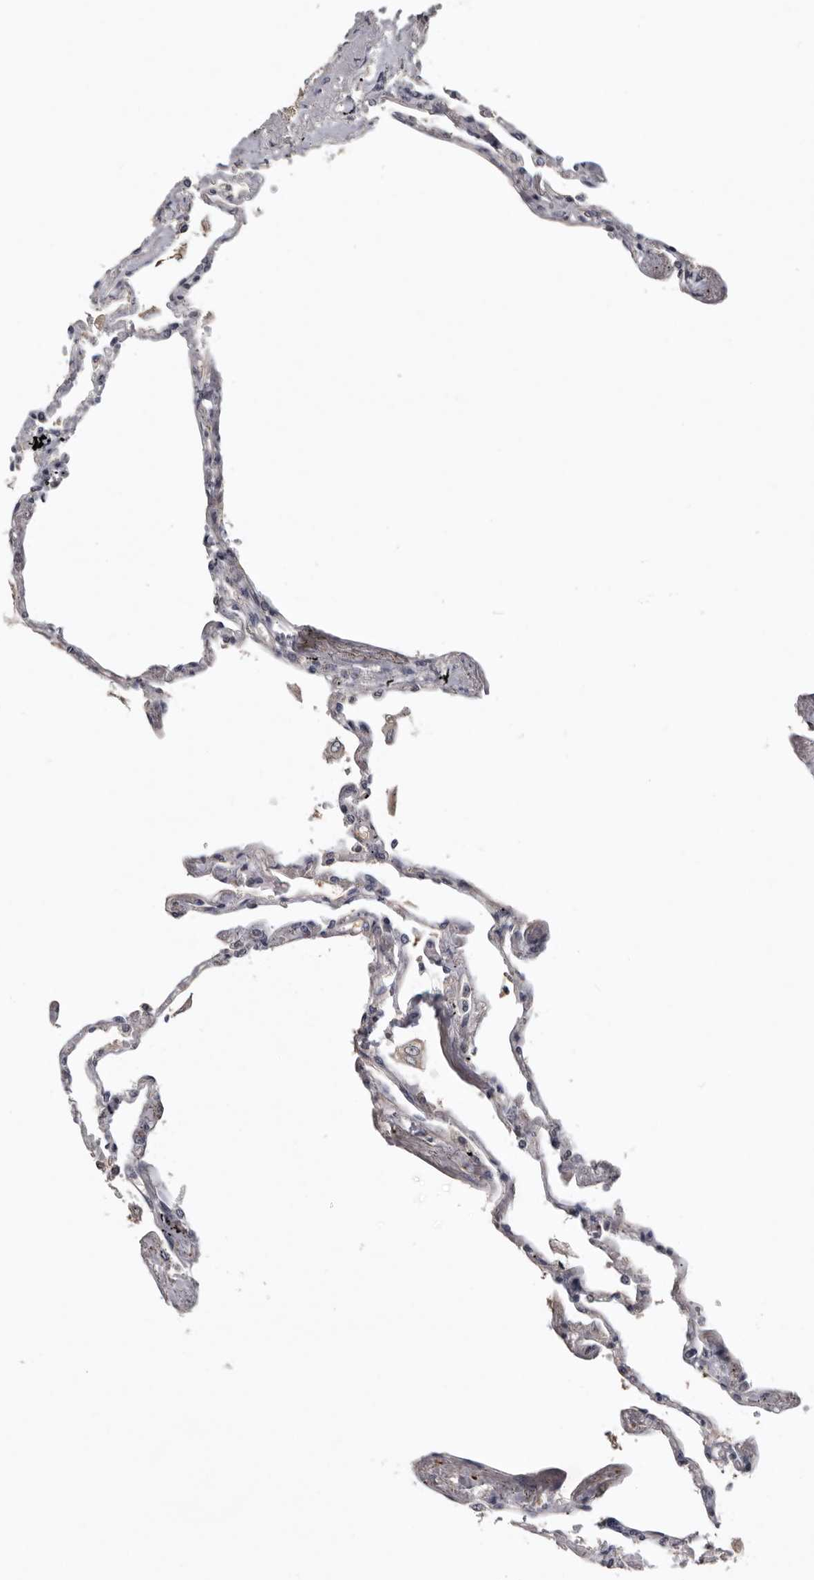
{"staining": {"intensity": "weak", "quantity": "<25%", "location": "cytoplasmic/membranous"}, "tissue": "lung", "cell_type": "Alveolar cells", "image_type": "normal", "snomed": [{"axis": "morphology", "description": "Normal tissue, NOS"}, {"axis": "topography", "description": "Lung"}], "caption": "Benign lung was stained to show a protein in brown. There is no significant positivity in alveolar cells. Brightfield microscopy of IHC stained with DAB (brown) and hematoxylin (blue), captured at high magnification.", "gene": "CDCA8", "patient": {"sex": "female", "age": 67}}